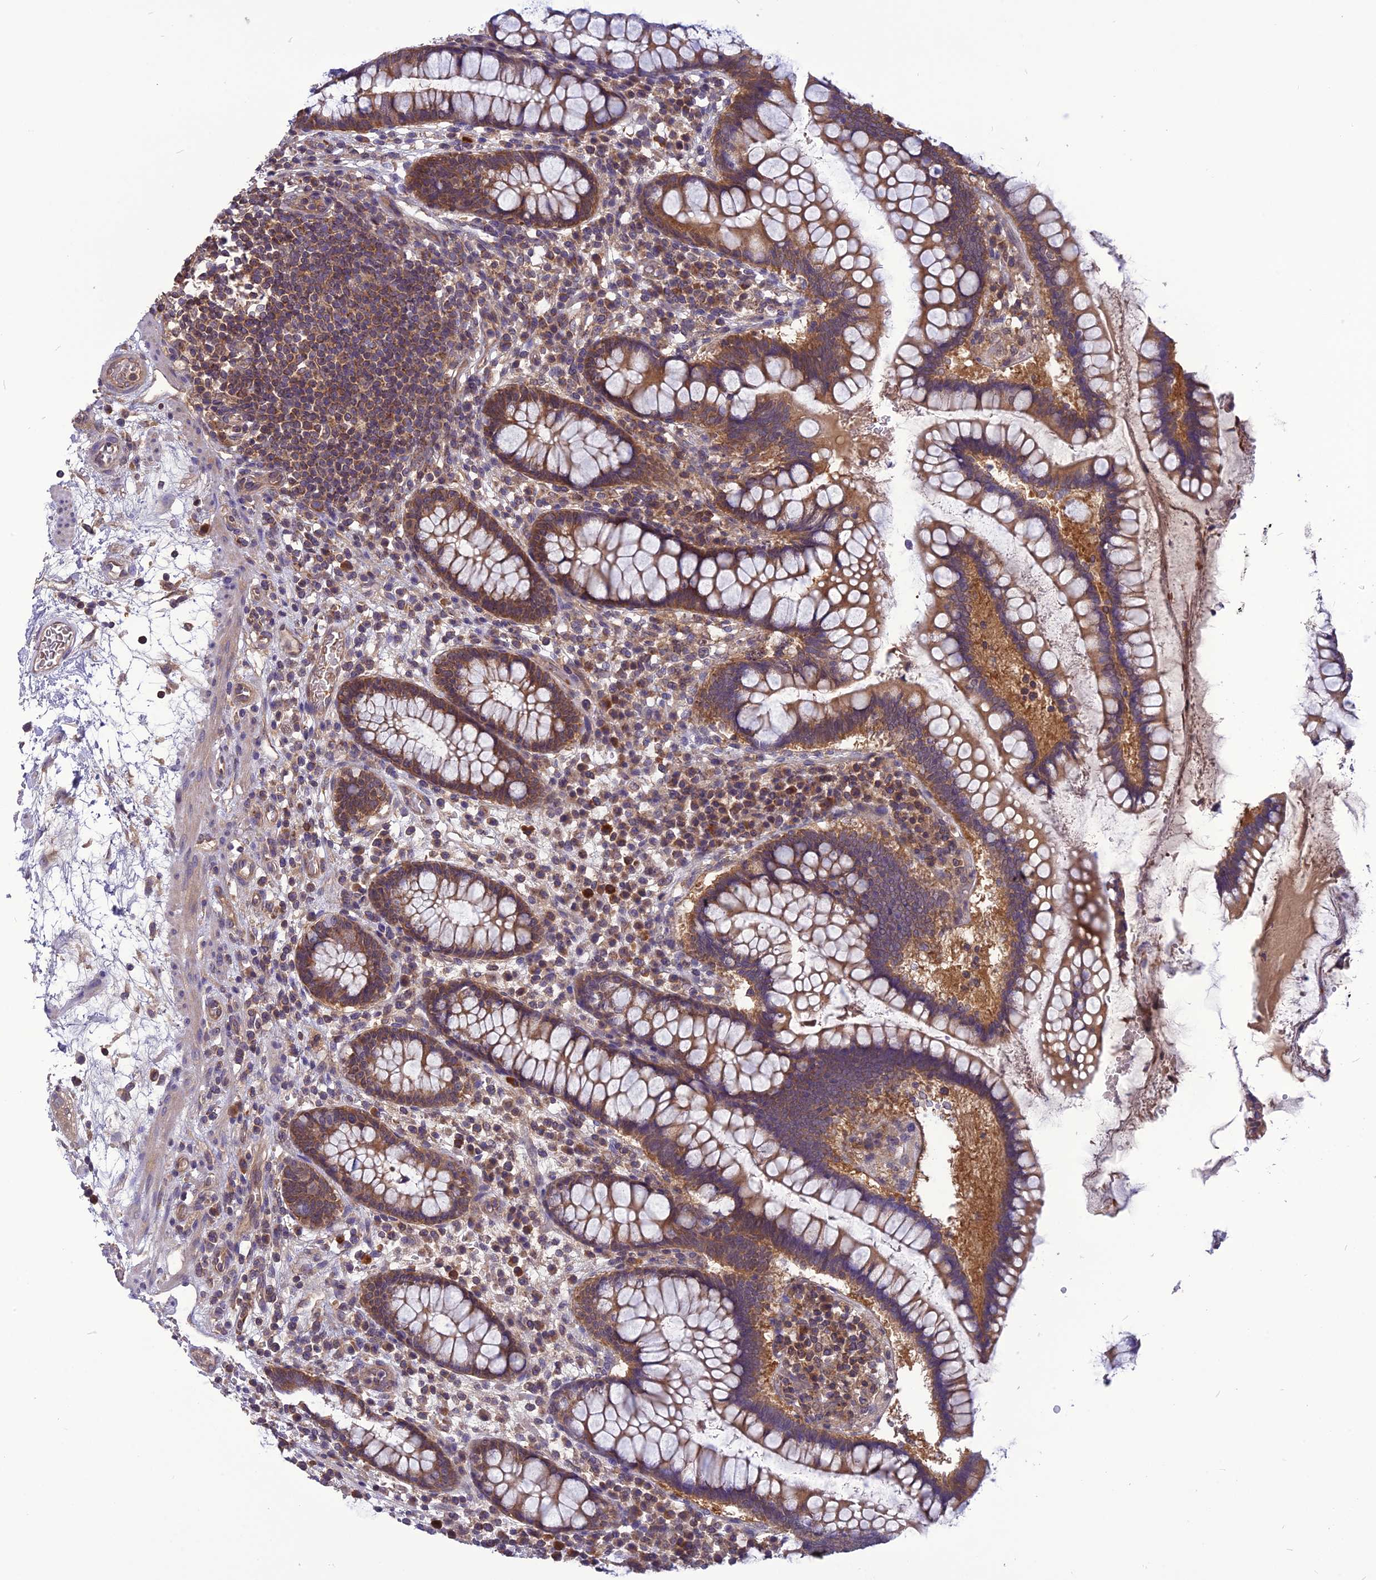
{"staining": {"intensity": "weak", "quantity": ">75%", "location": "cytoplasmic/membranous"}, "tissue": "colon", "cell_type": "Endothelial cells", "image_type": "normal", "snomed": [{"axis": "morphology", "description": "Normal tissue, NOS"}, {"axis": "topography", "description": "Colon"}], "caption": "Immunohistochemical staining of benign colon exhibits weak cytoplasmic/membranous protein positivity in approximately >75% of endothelial cells. The protein is stained brown, and the nuclei are stained in blue (DAB IHC with brightfield microscopy, high magnification).", "gene": "PSMF1", "patient": {"sex": "female", "age": 79}}